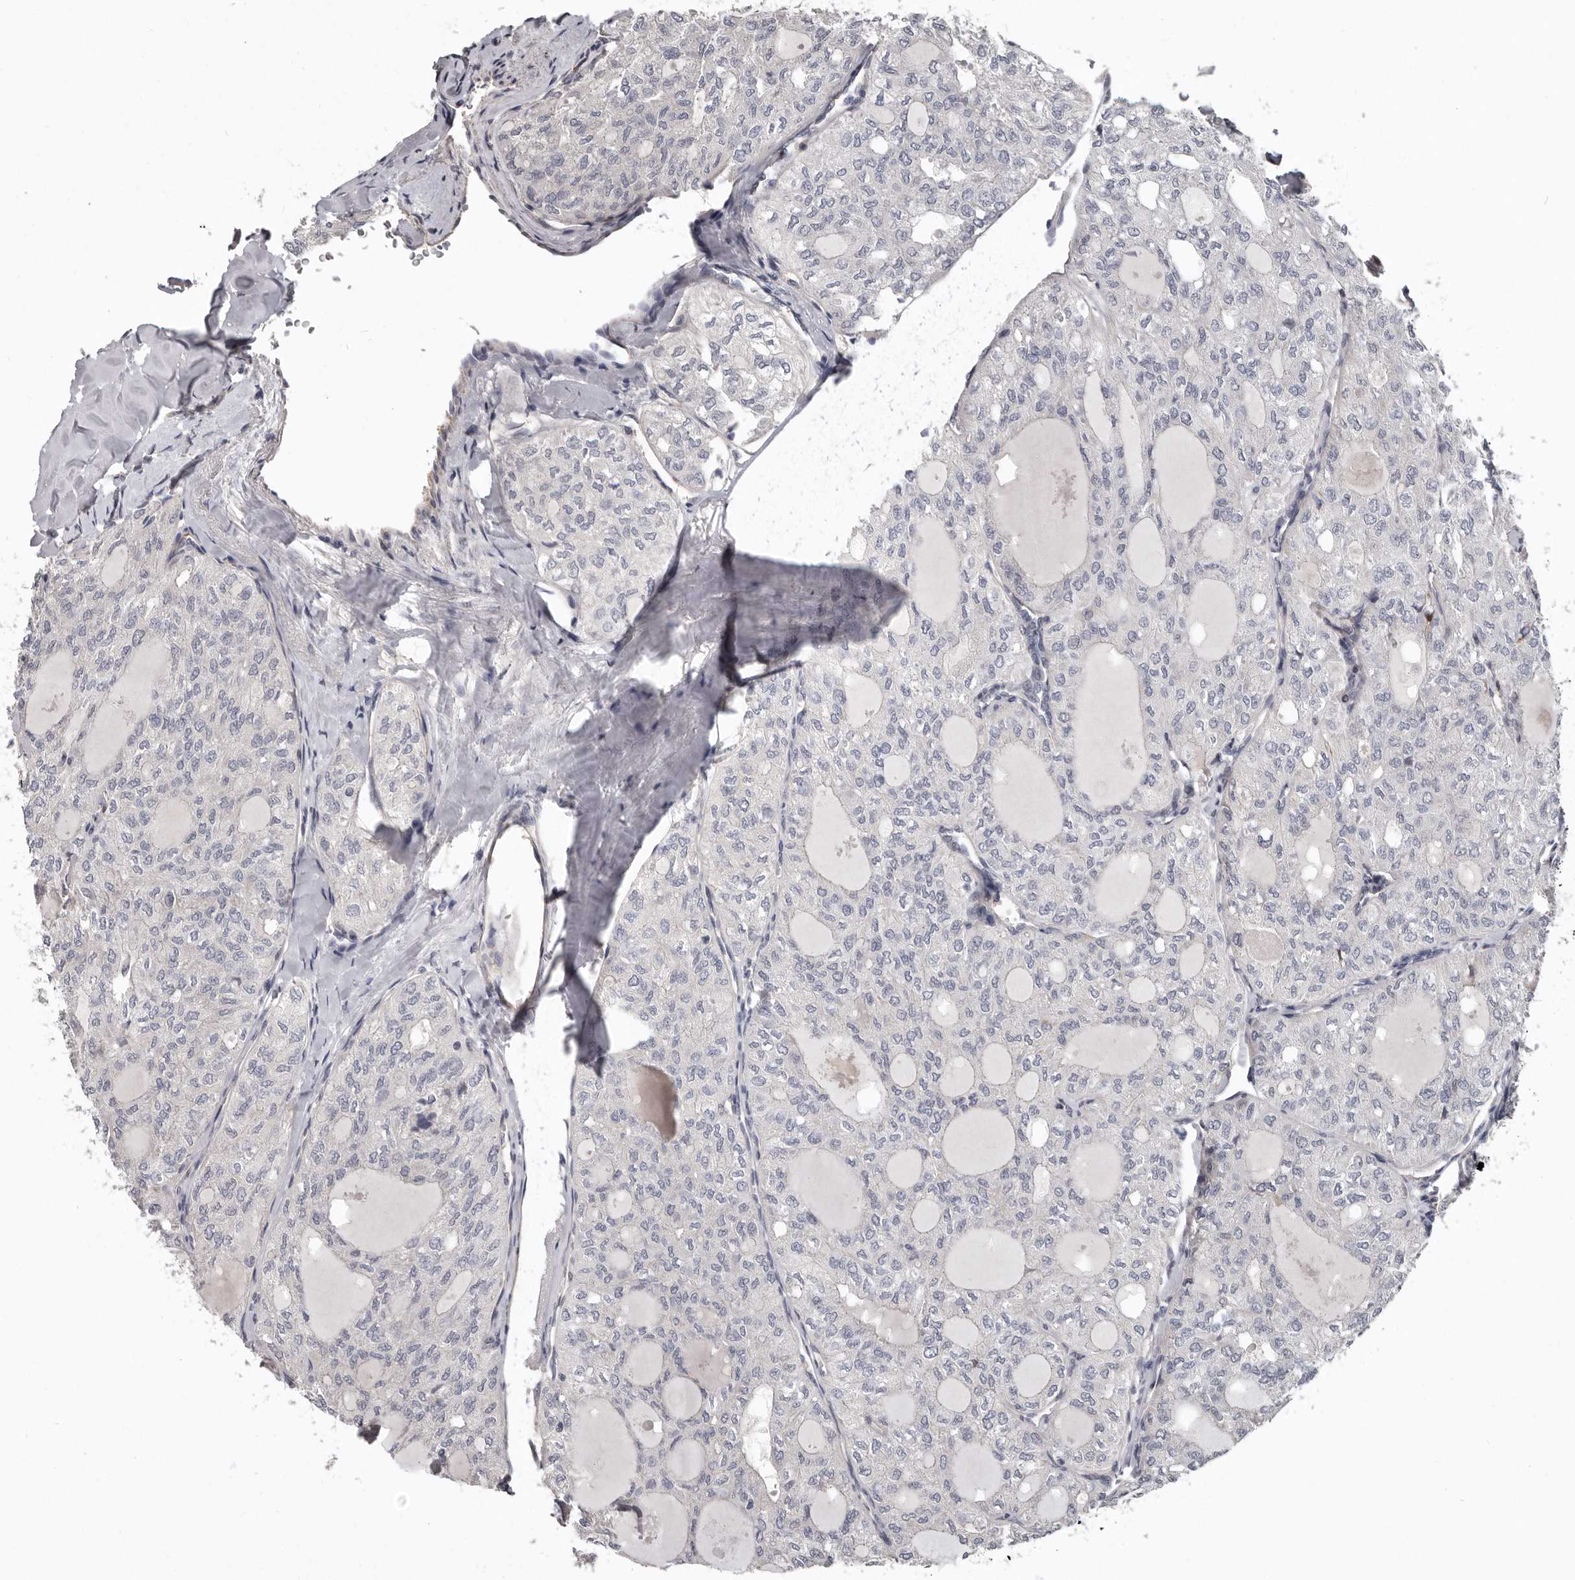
{"staining": {"intensity": "negative", "quantity": "none", "location": "none"}, "tissue": "thyroid cancer", "cell_type": "Tumor cells", "image_type": "cancer", "snomed": [{"axis": "morphology", "description": "Follicular adenoma carcinoma, NOS"}, {"axis": "topography", "description": "Thyroid gland"}], "caption": "Histopathology image shows no protein expression in tumor cells of follicular adenoma carcinoma (thyroid) tissue. Brightfield microscopy of IHC stained with DAB (brown) and hematoxylin (blue), captured at high magnification.", "gene": "RNF217", "patient": {"sex": "male", "age": 75}}